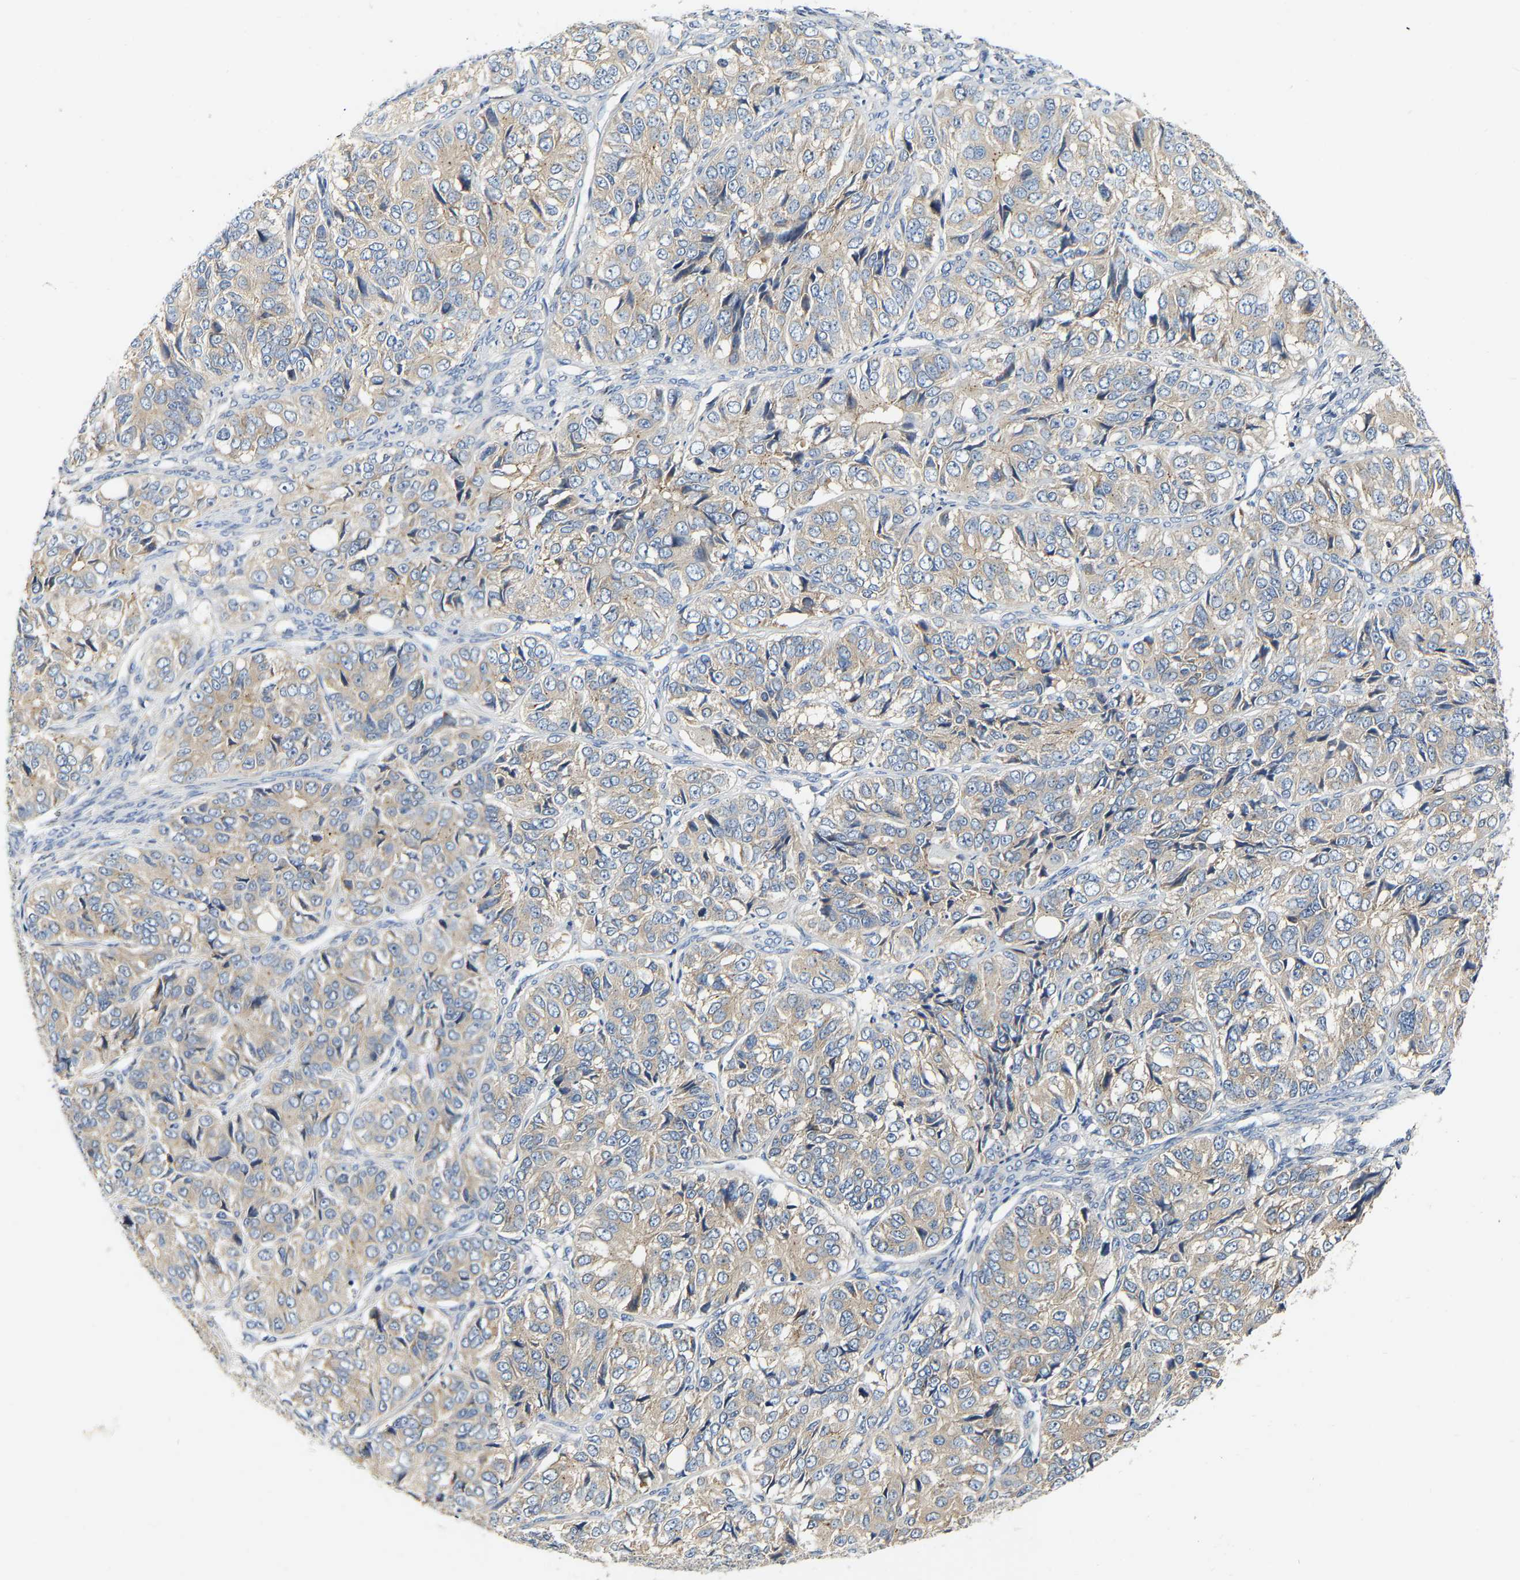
{"staining": {"intensity": "weak", "quantity": ">75%", "location": "cytoplasmic/membranous"}, "tissue": "ovarian cancer", "cell_type": "Tumor cells", "image_type": "cancer", "snomed": [{"axis": "morphology", "description": "Carcinoma, endometroid"}, {"axis": "topography", "description": "Ovary"}], "caption": "DAB immunohistochemical staining of human endometroid carcinoma (ovarian) displays weak cytoplasmic/membranous protein positivity in about >75% of tumor cells. Nuclei are stained in blue.", "gene": "PCNT", "patient": {"sex": "female", "age": 51}}